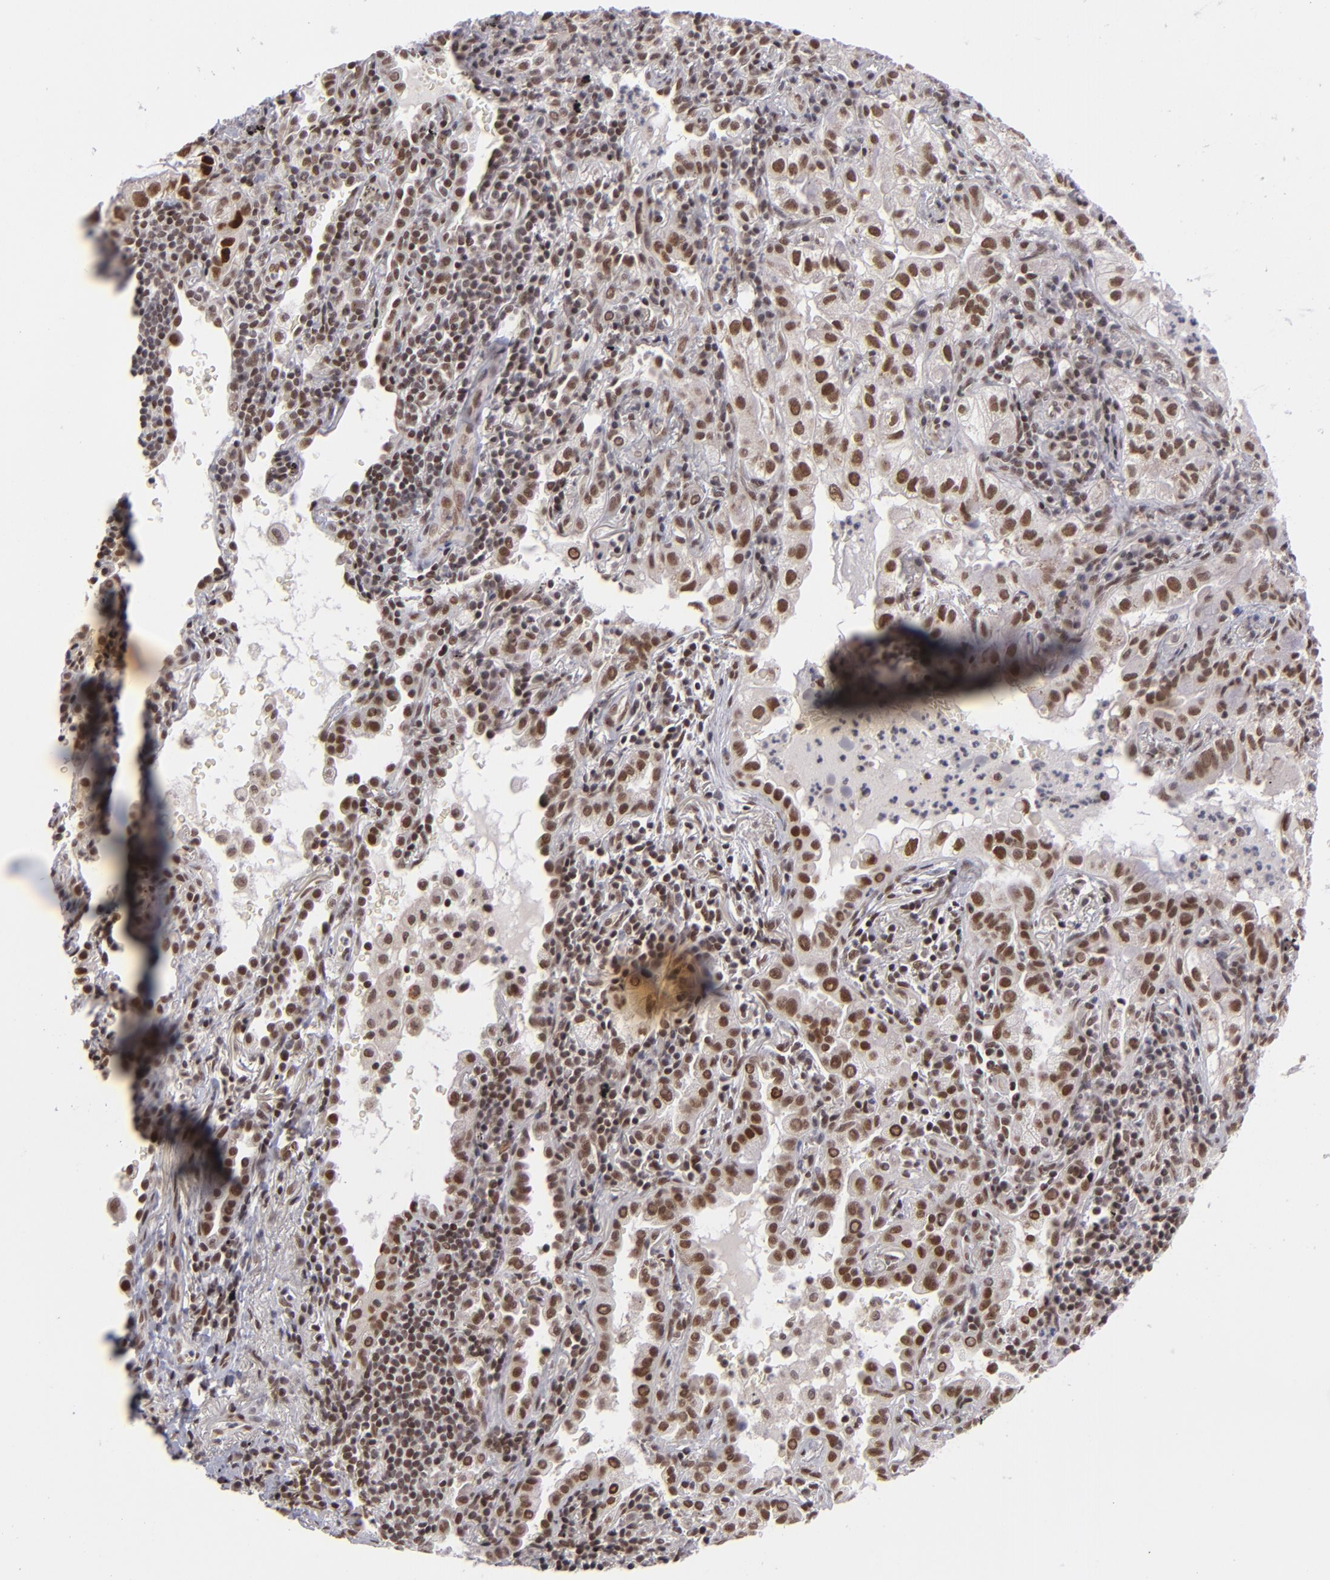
{"staining": {"intensity": "moderate", "quantity": ">75%", "location": "nuclear"}, "tissue": "lung cancer", "cell_type": "Tumor cells", "image_type": "cancer", "snomed": [{"axis": "morphology", "description": "Adenocarcinoma, NOS"}, {"axis": "topography", "description": "Lung"}], "caption": "Protein expression analysis of lung adenocarcinoma displays moderate nuclear staining in about >75% of tumor cells.", "gene": "MLLT3", "patient": {"sex": "female", "age": 50}}